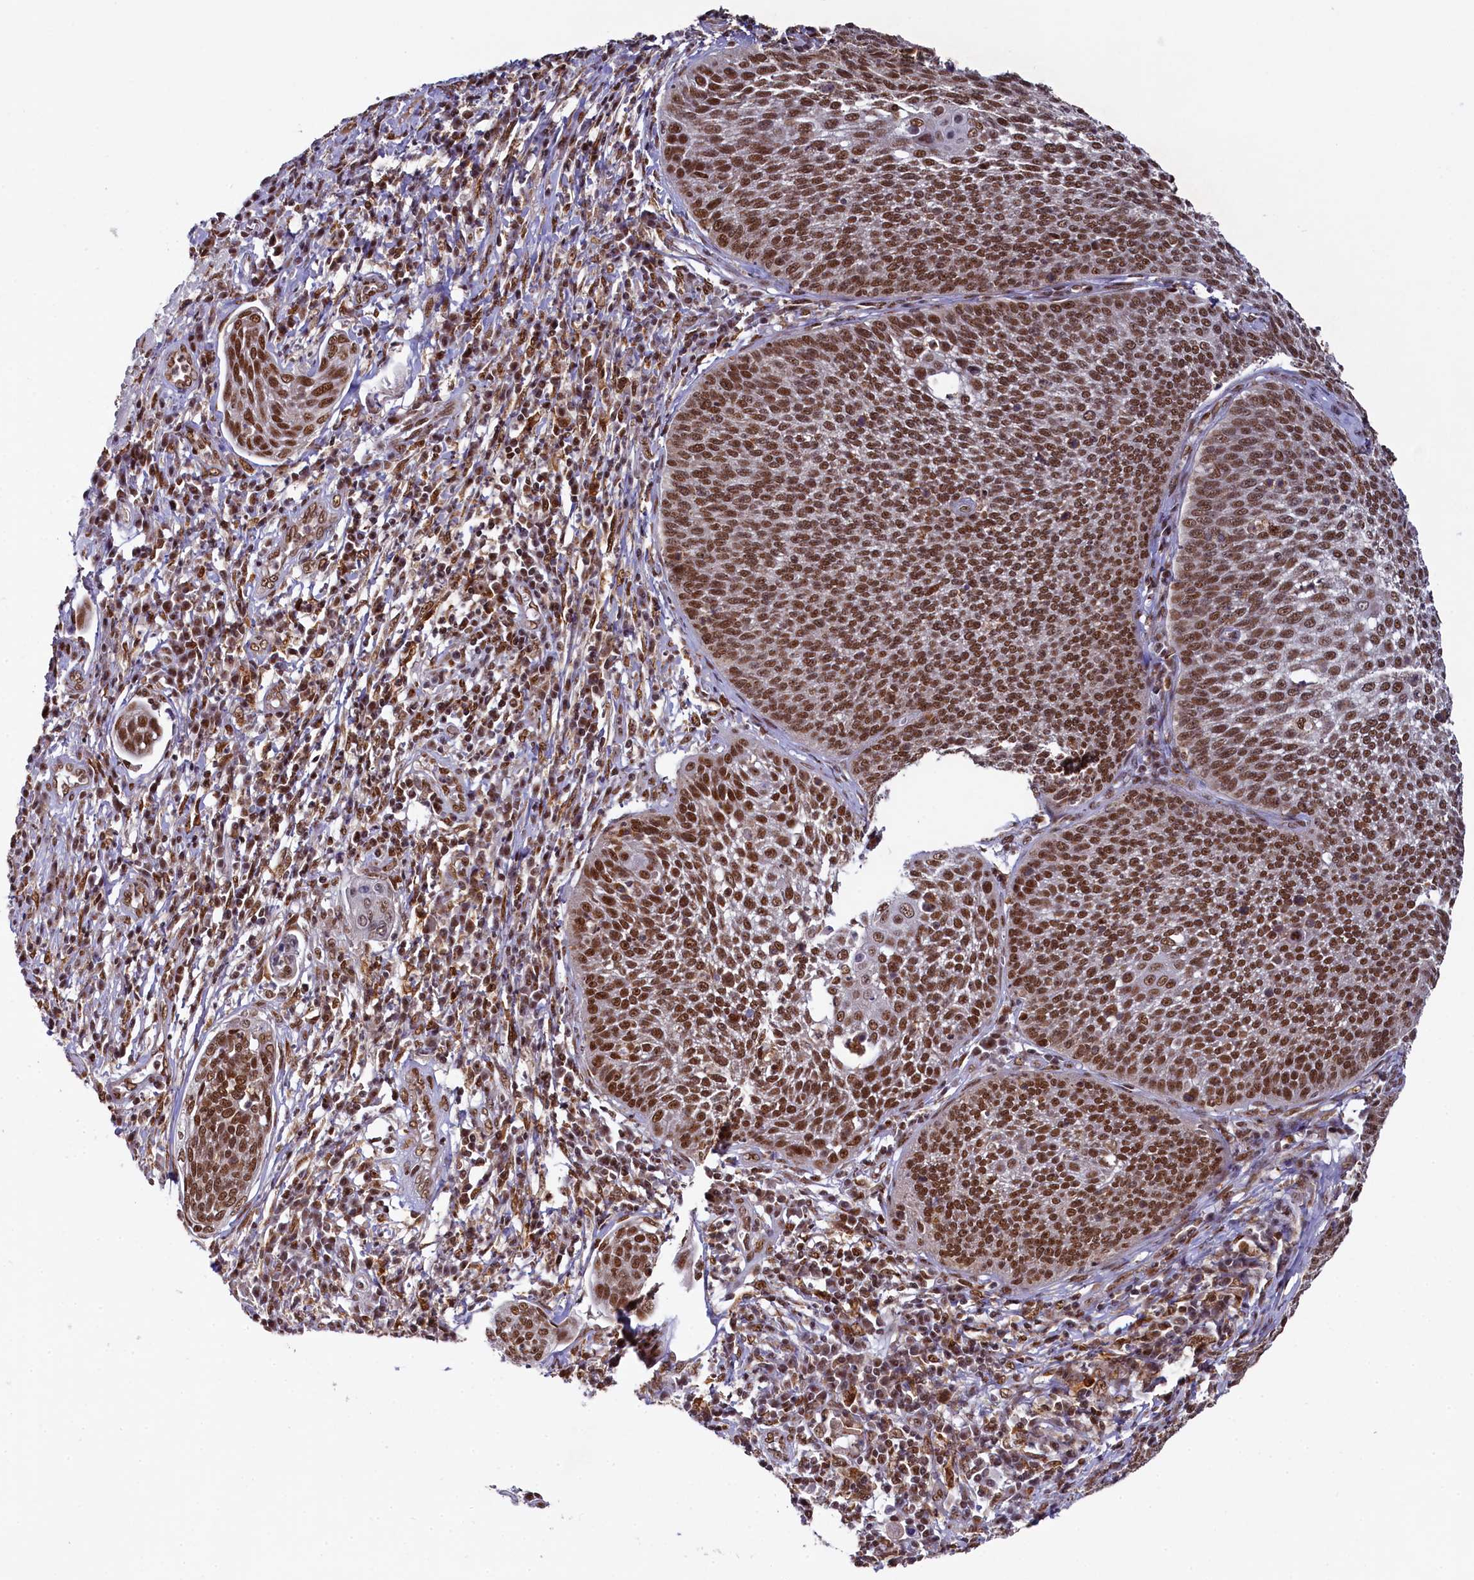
{"staining": {"intensity": "moderate", "quantity": ">75%", "location": "nuclear"}, "tissue": "cervical cancer", "cell_type": "Tumor cells", "image_type": "cancer", "snomed": [{"axis": "morphology", "description": "Squamous cell carcinoma, NOS"}, {"axis": "topography", "description": "Cervix"}], "caption": "Human cervical squamous cell carcinoma stained for a protein (brown) displays moderate nuclear positive expression in approximately >75% of tumor cells.", "gene": "PPHLN1", "patient": {"sex": "female", "age": 34}}